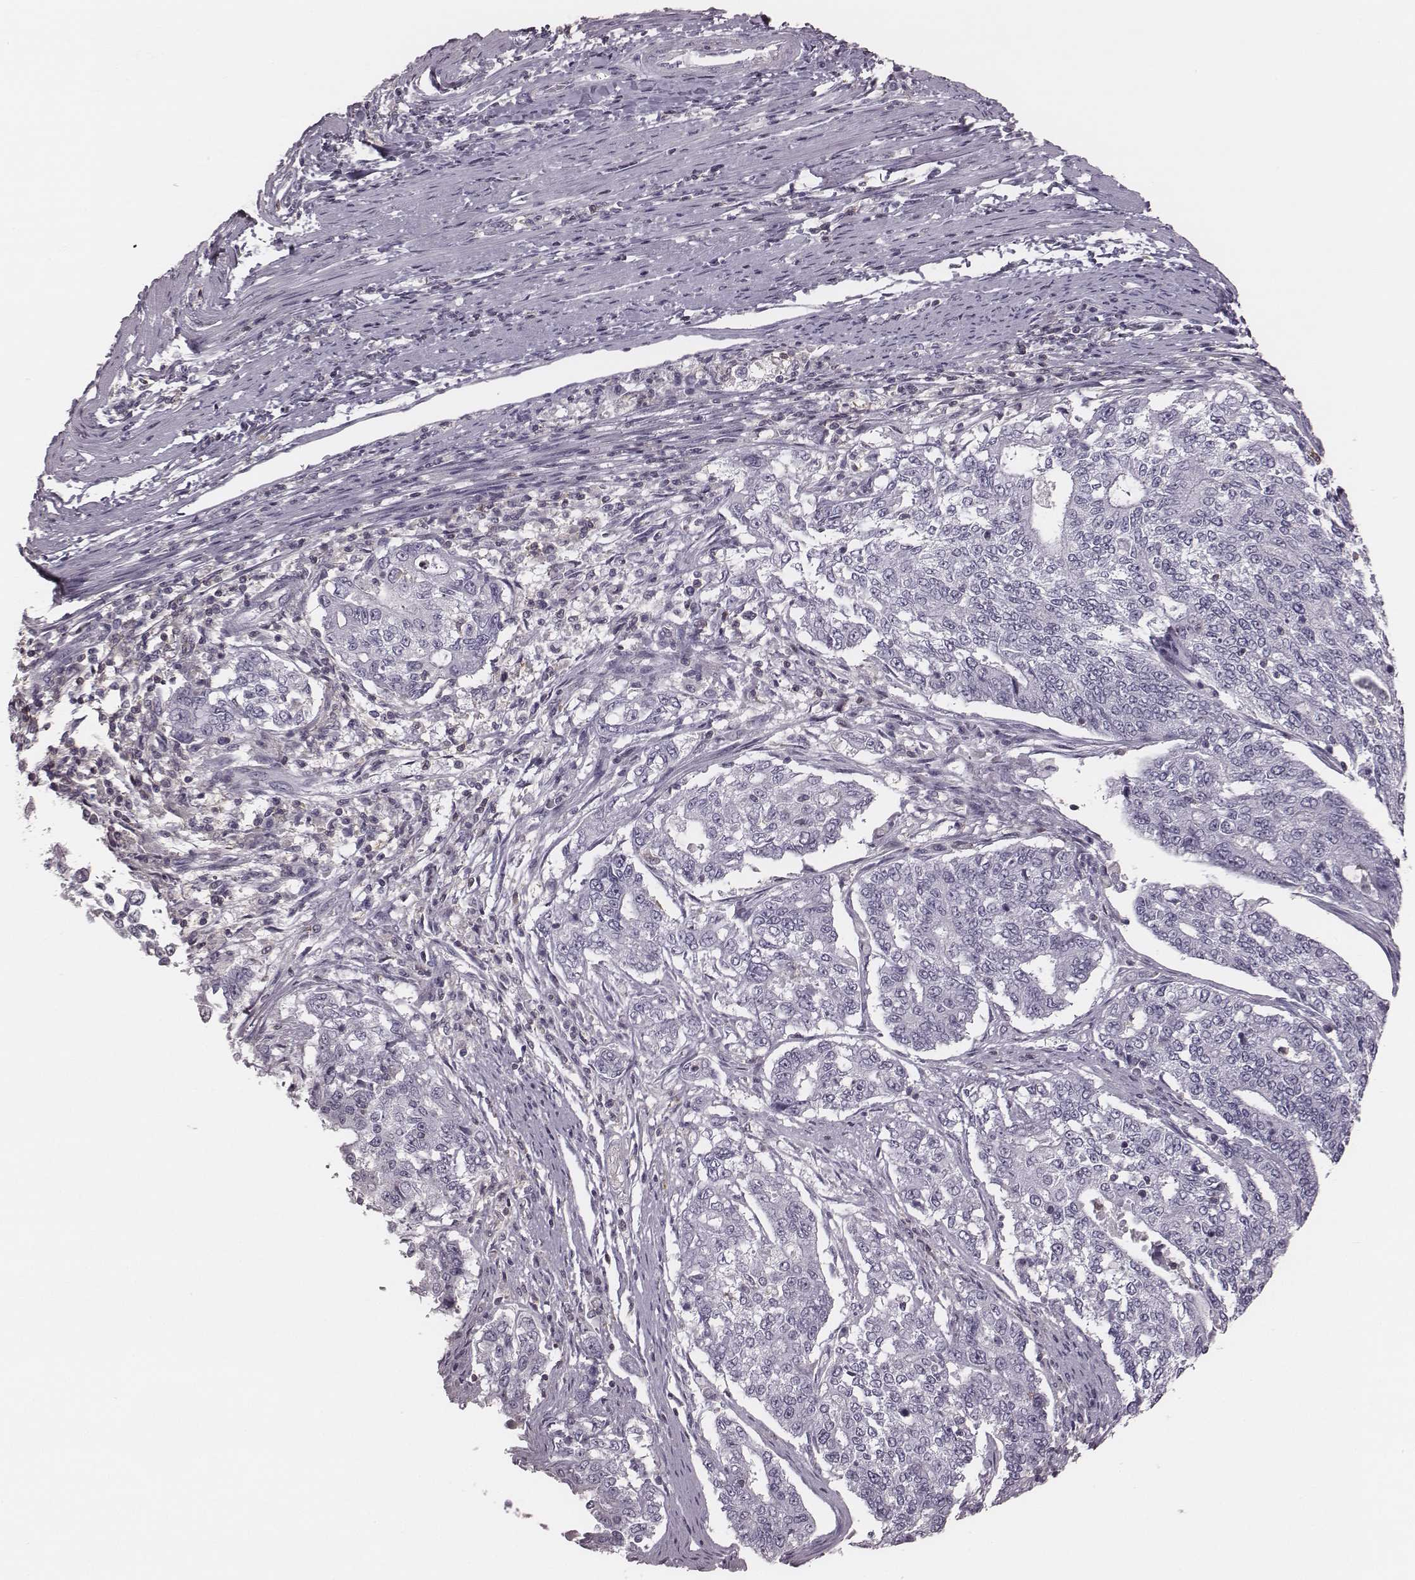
{"staining": {"intensity": "negative", "quantity": "none", "location": "none"}, "tissue": "endometrial cancer", "cell_type": "Tumor cells", "image_type": "cancer", "snomed": [{"axis": "morphology", "description": "Adenocarcinoma, NOS"}, {"axis": "topography", "description": "Uterus"}], "caption": "Immunohistochemical staining of human endometrial cancer displays no significant expression in tumor cells.", "gene": "ZNF365", "patient": {"sex": "female", "age": 59}}